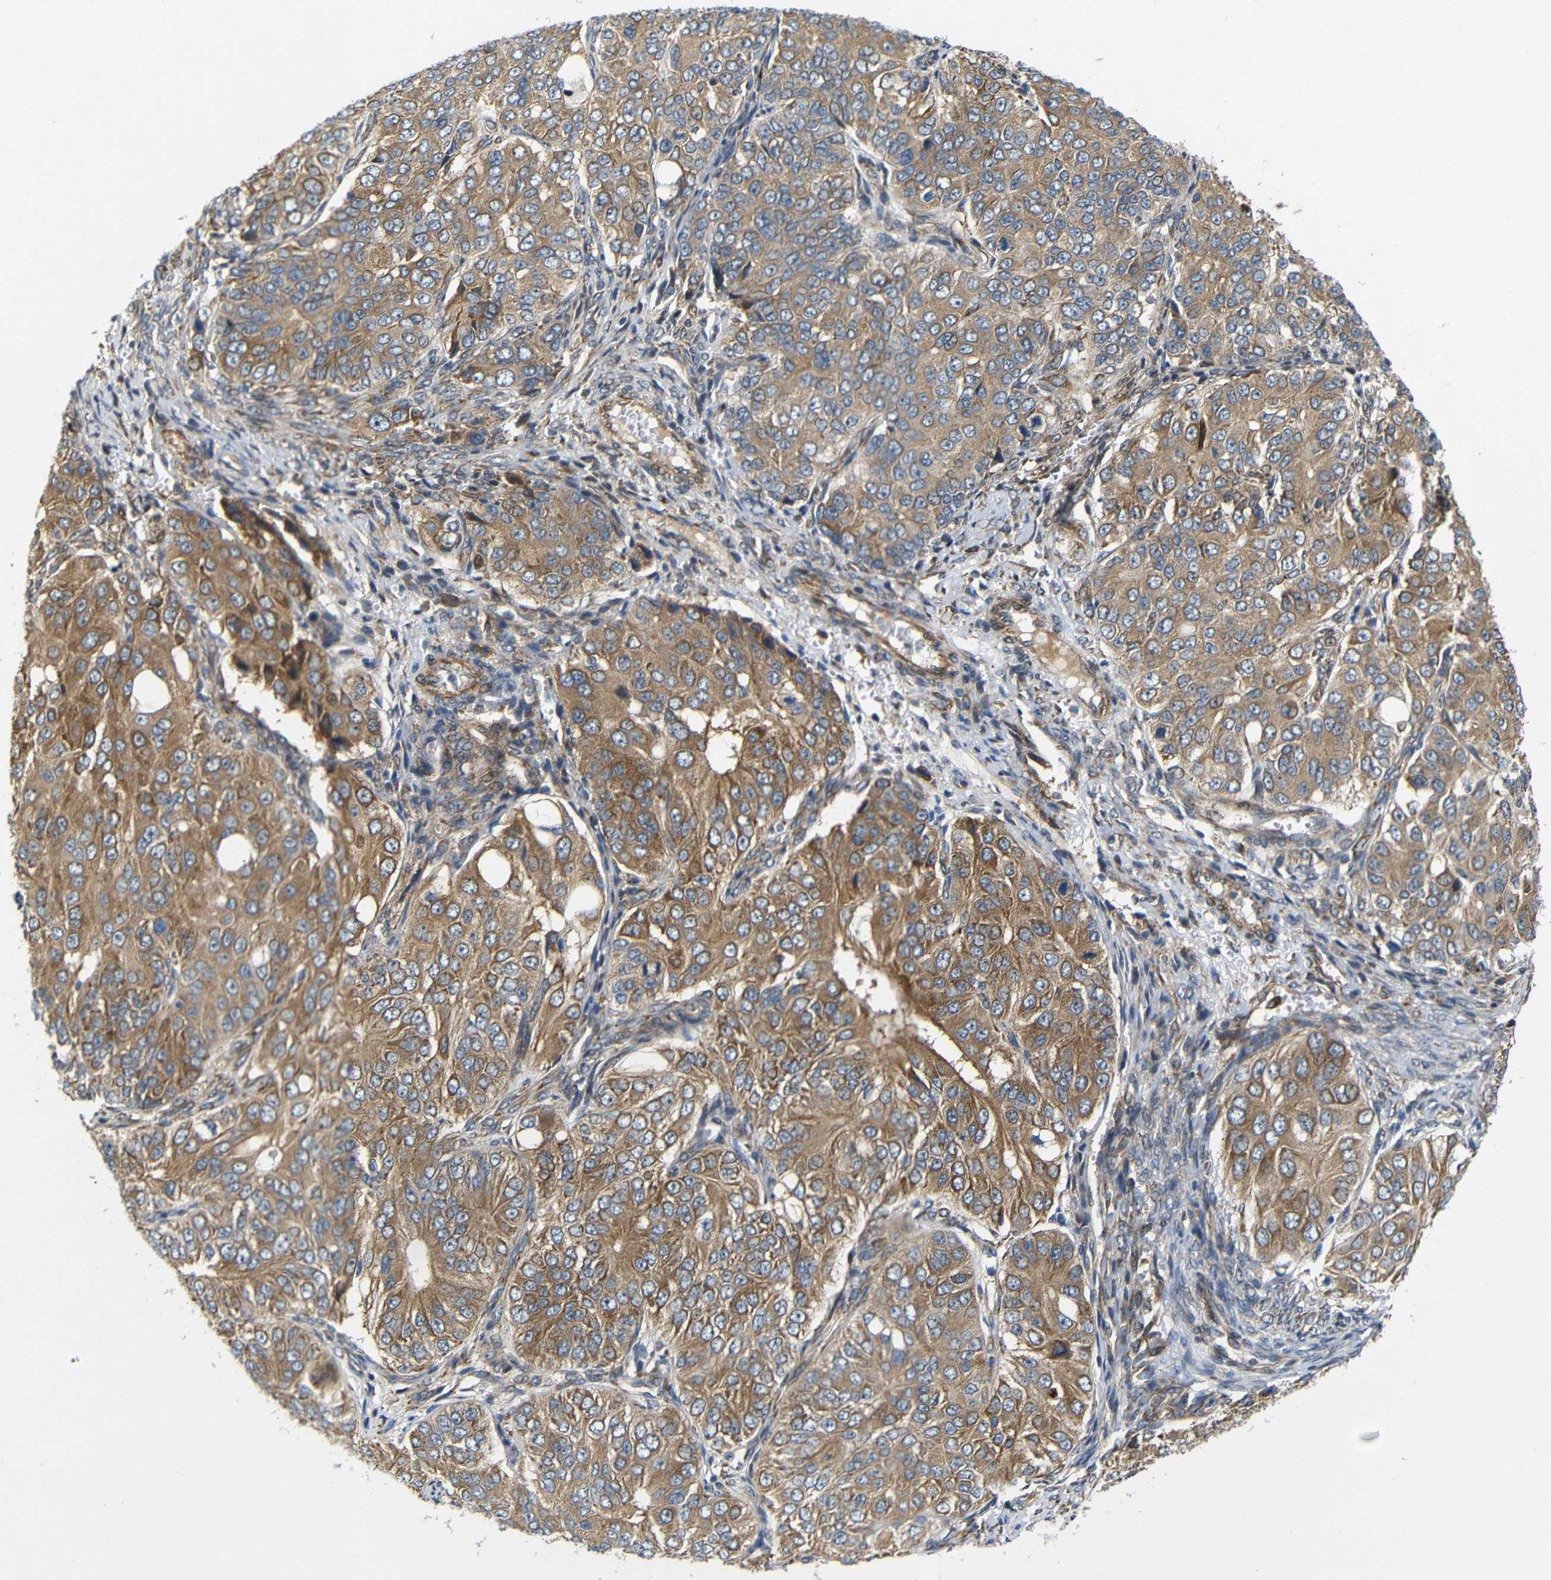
{"staining": {"intensity": "moderate", "quantity": ">75%", "location": "cytoplasmic/membranous"}, "tissue": "ovarian cancer", "cell_type": "Tumor cells", "image_type": "cancer", "snomed": [{"axis": "morphology", "description": "Carcinoma, endometroid"}, {"axis": "topography", "description": "Ovary"}], "caption": "Immunohistochemistry (IHC) photomicrograph of neoplastic tissue: human ovarian endometroid carcinoma stained using immunohistochemistry (IHC) demonstrates medium levels of moderate protein expression localized specifically in the cytoplasmic/membranous of tumor cells, appearing as a cytoplasmic/membranous brown color.", "gene": "P3H2", "patient": {"sex": "female", "age": 51}}